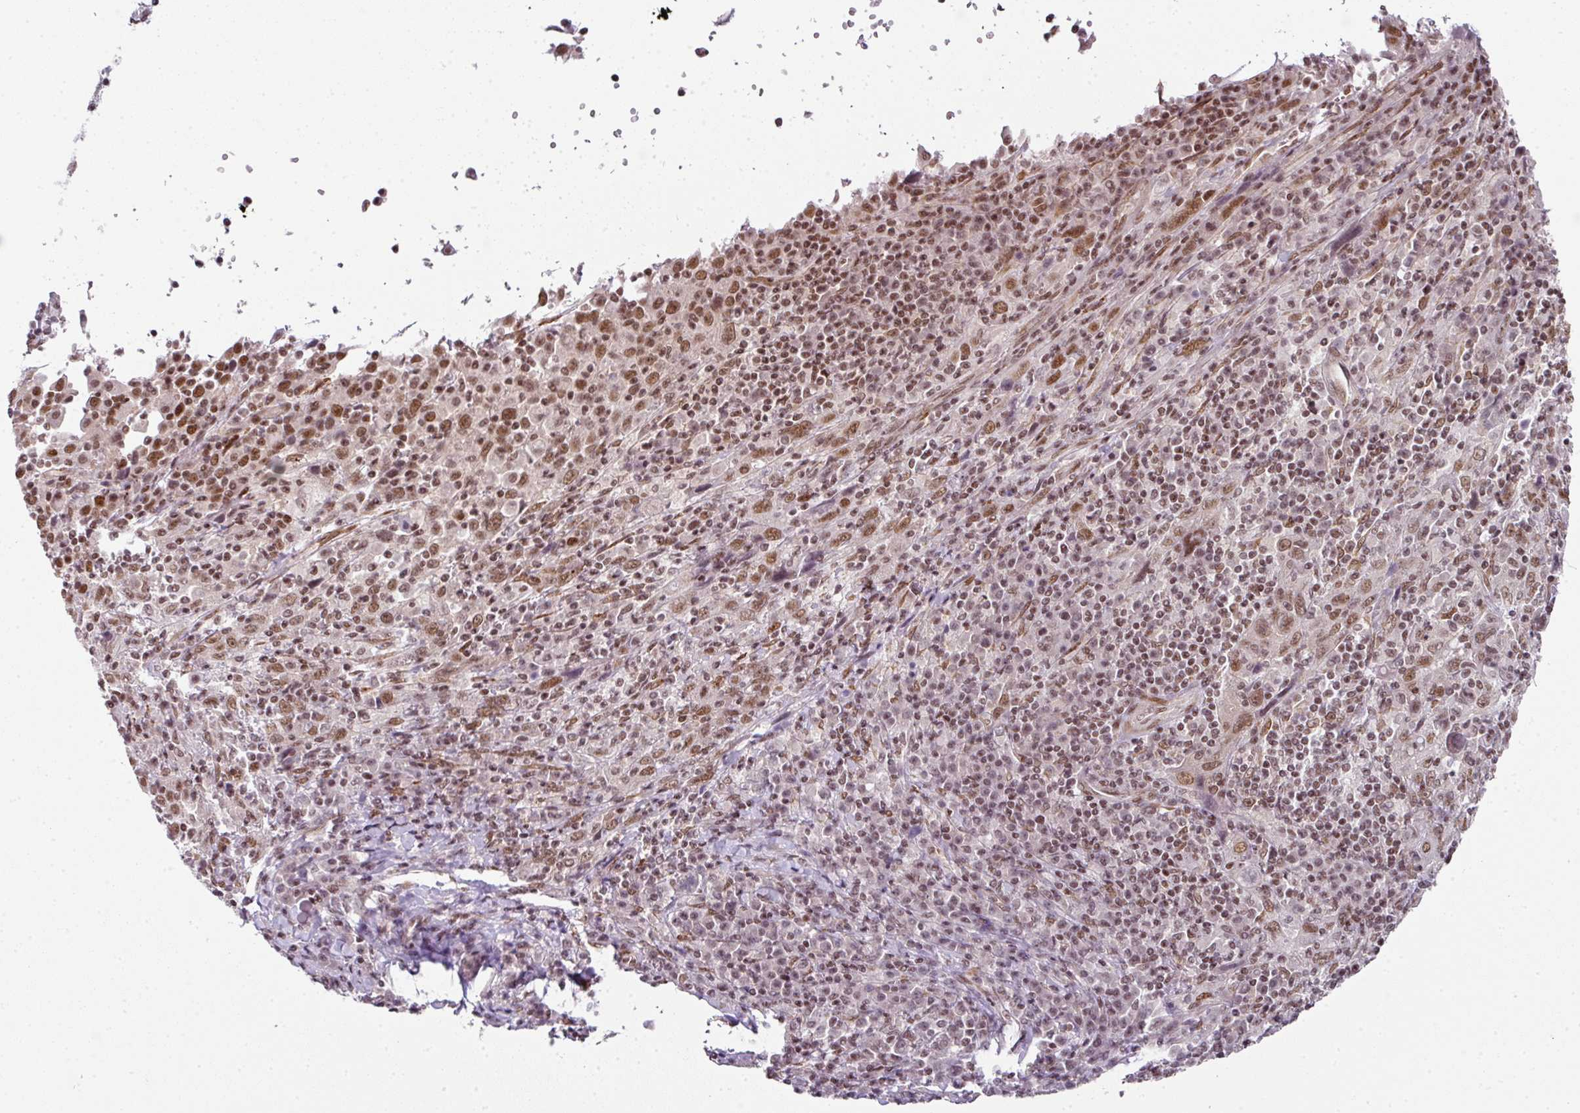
{"staining": {"intensity": "moderate", "quantity": ">75%", "location": "nuclear"}, "tissue": "cervical cancer", "cell_type": "Tumor cells", "image_type": "cancer", "snomed": [{"axis": "morphology", "description": "Squamous cell carcinoma, NOS"}, {"axis": "topography", "description": "Cervix"}], "caption": "Immunohistochemistry of cervical squamous cell carcinoma displays medium levels of moderate nuclear expression in about >75% of tumor cells.", "gene": "NFYA", "patient": {"sex": "female", "age": 46}}